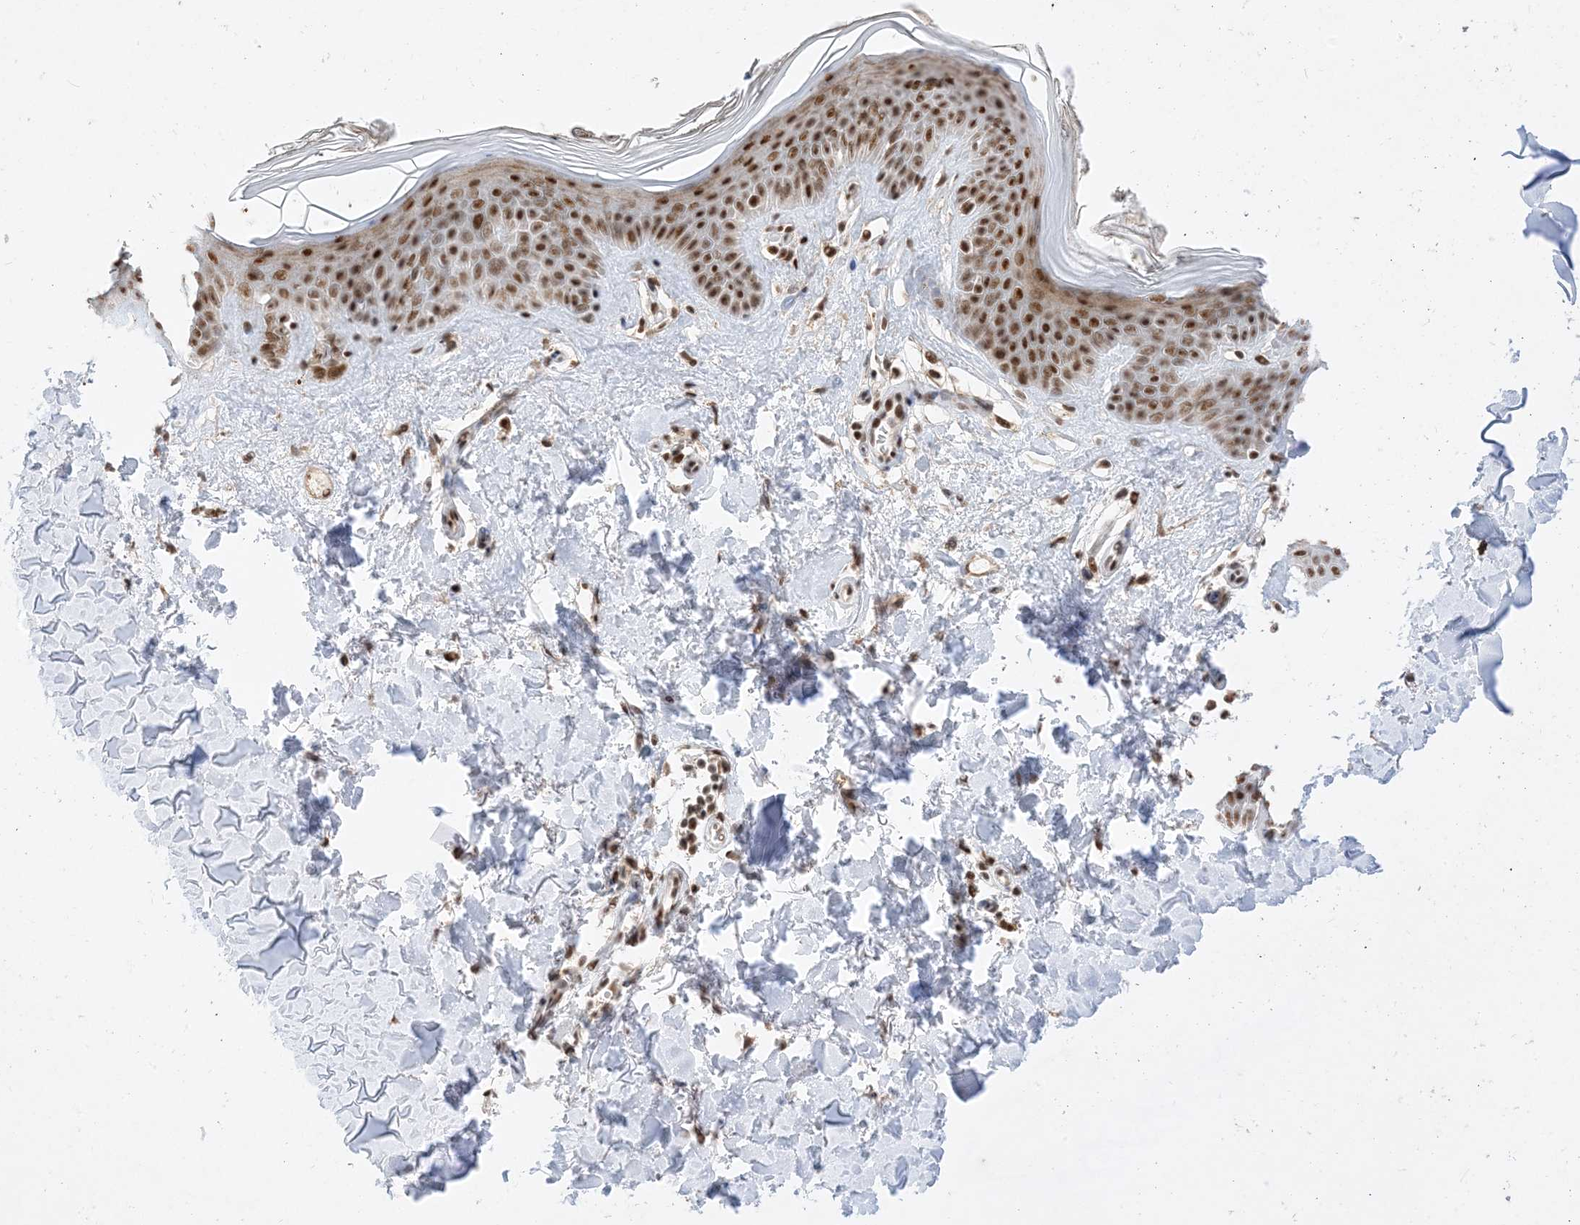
{"staining": {"intensity": "moderate", "quantity": ">75%", "location": "nuclear"}, "tissue": "skin", "cell_type": "Fibroblasts", "image_type": "normal", "snomed": [{"axis": "morphology", "description": "Normal tissue, NOS"}, {"axis": "topography", "description": "Skin"}], "caption": "Immunohistochemistry (IHC) histopathology image of benign human skin stained for a protein (brown), which shows medium levels of moderate nuclear expression in about >75% of fibroblasts.", "gene": "SF3A3", "patient": {"sex": "female", "age": 64}}